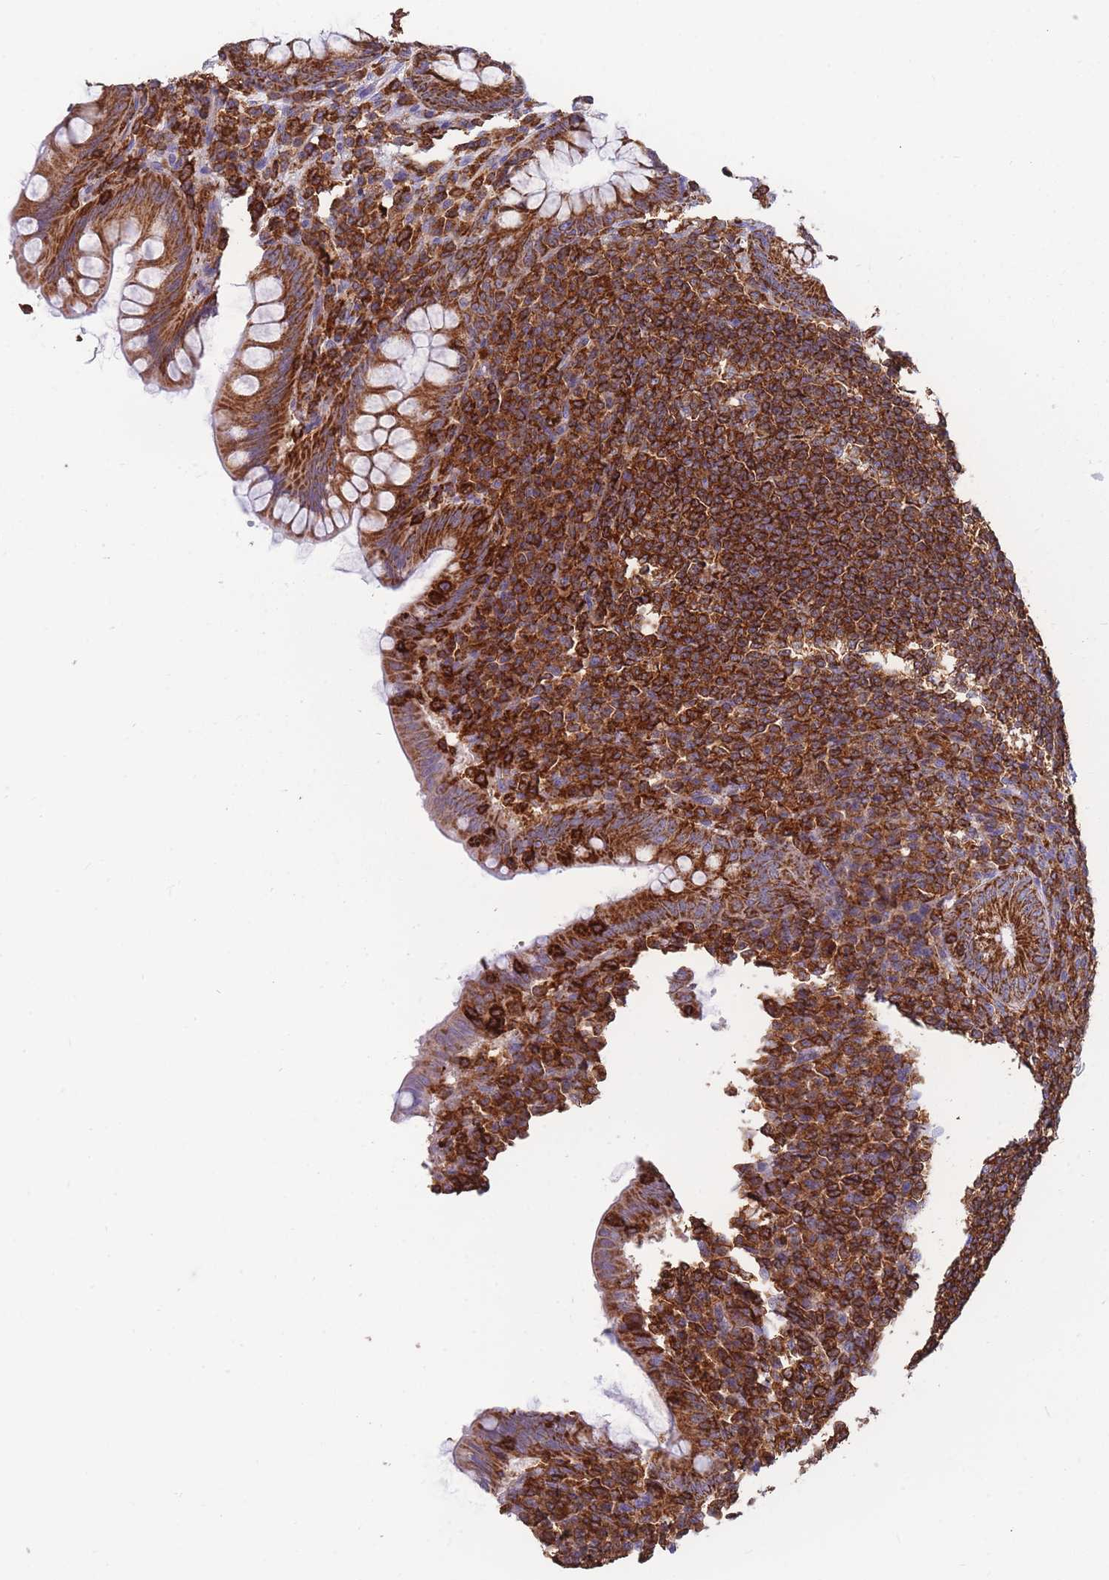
{"staining": {"intensity": "strong", "quantity": ">75%", "location": "cytoplasmic/membranous"}, "tissue": "appendix", "cell_type": "Glandular cells", "image_type": "normal", "snomed": [{"axis": "morphology", "description": "Normal tissue, NOS"}, {"axis": "topography", "description": "Appendix"}], "caption": "A histopathology image of appendix stained for a protein shows strong cytoplasmic/membranous brown staining in glandular cells. The staining is performed using DAB brown chromogen to label protein expression. The nuclei are counter-stained blue using hematoxylin.", "gene": "MRPL54", "patient": {"sex": "female", "age": 33}}